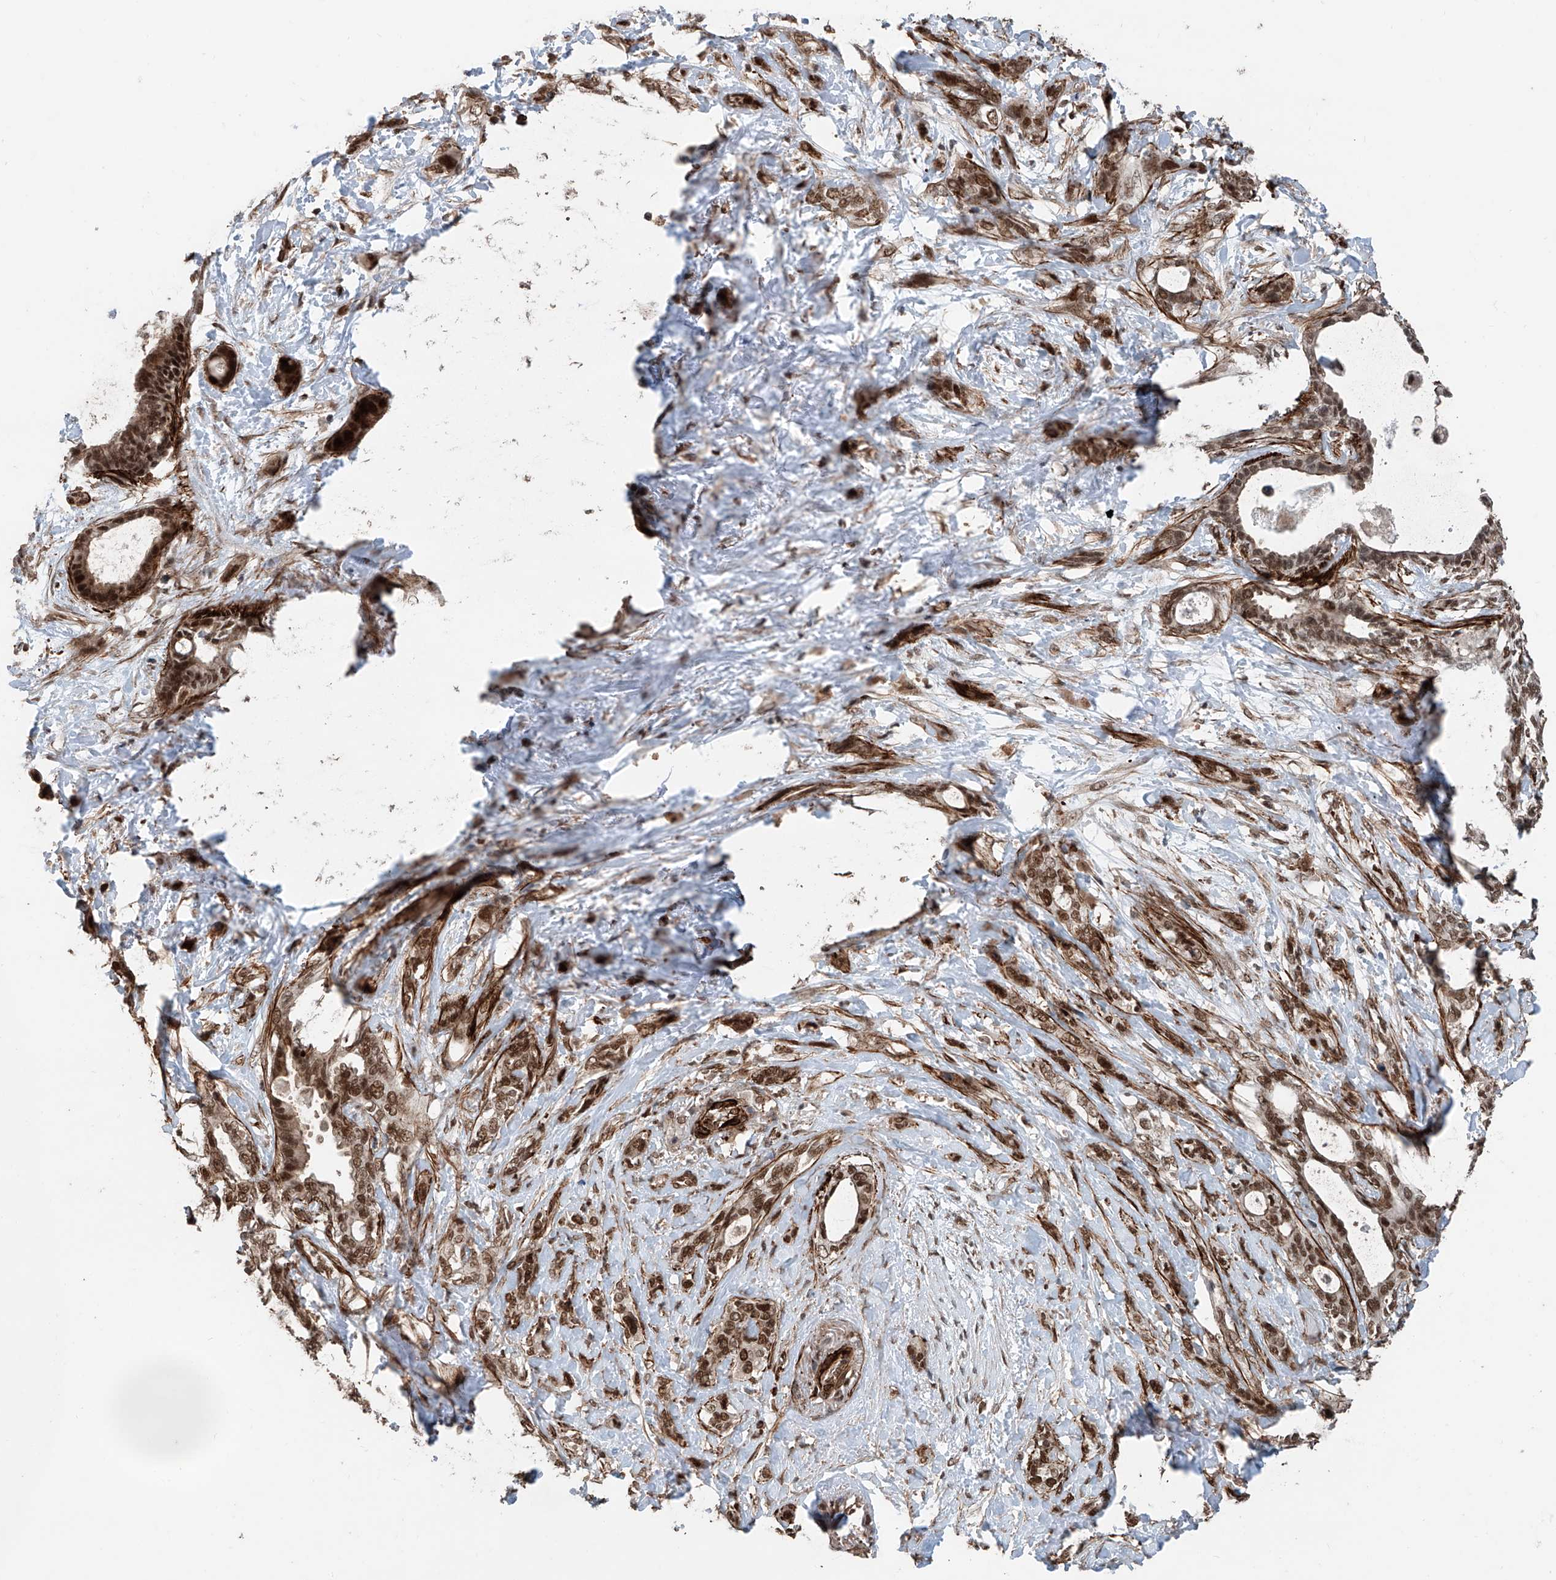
{"staining": {"intensity": "moderate", "quantity": ">75%", "location": "nuclear"}, "tissue": "pancreatic cancer", "cell_type": "Tumor cells", "image_type": "cancer", "snomed": [{"axis": "morphology", "description": "Normal tissue, NOS"}, {"axis": "morphology", "description": "Adenocarcinoma, NOS"}, {"axis": "topography", "description": "Pancreas"}, {"axis": "topography", "description": "Peripheral nerve tissue"}], "caption": "Immunohistochemistry micrograph of human pancreatic cancer stained for a protein (brown), which shows medium levels of moderate nuclear staining in about >75% of tumor cells.", "gene": "SDE2", "patient": {"sex": "female", "age": 63}}